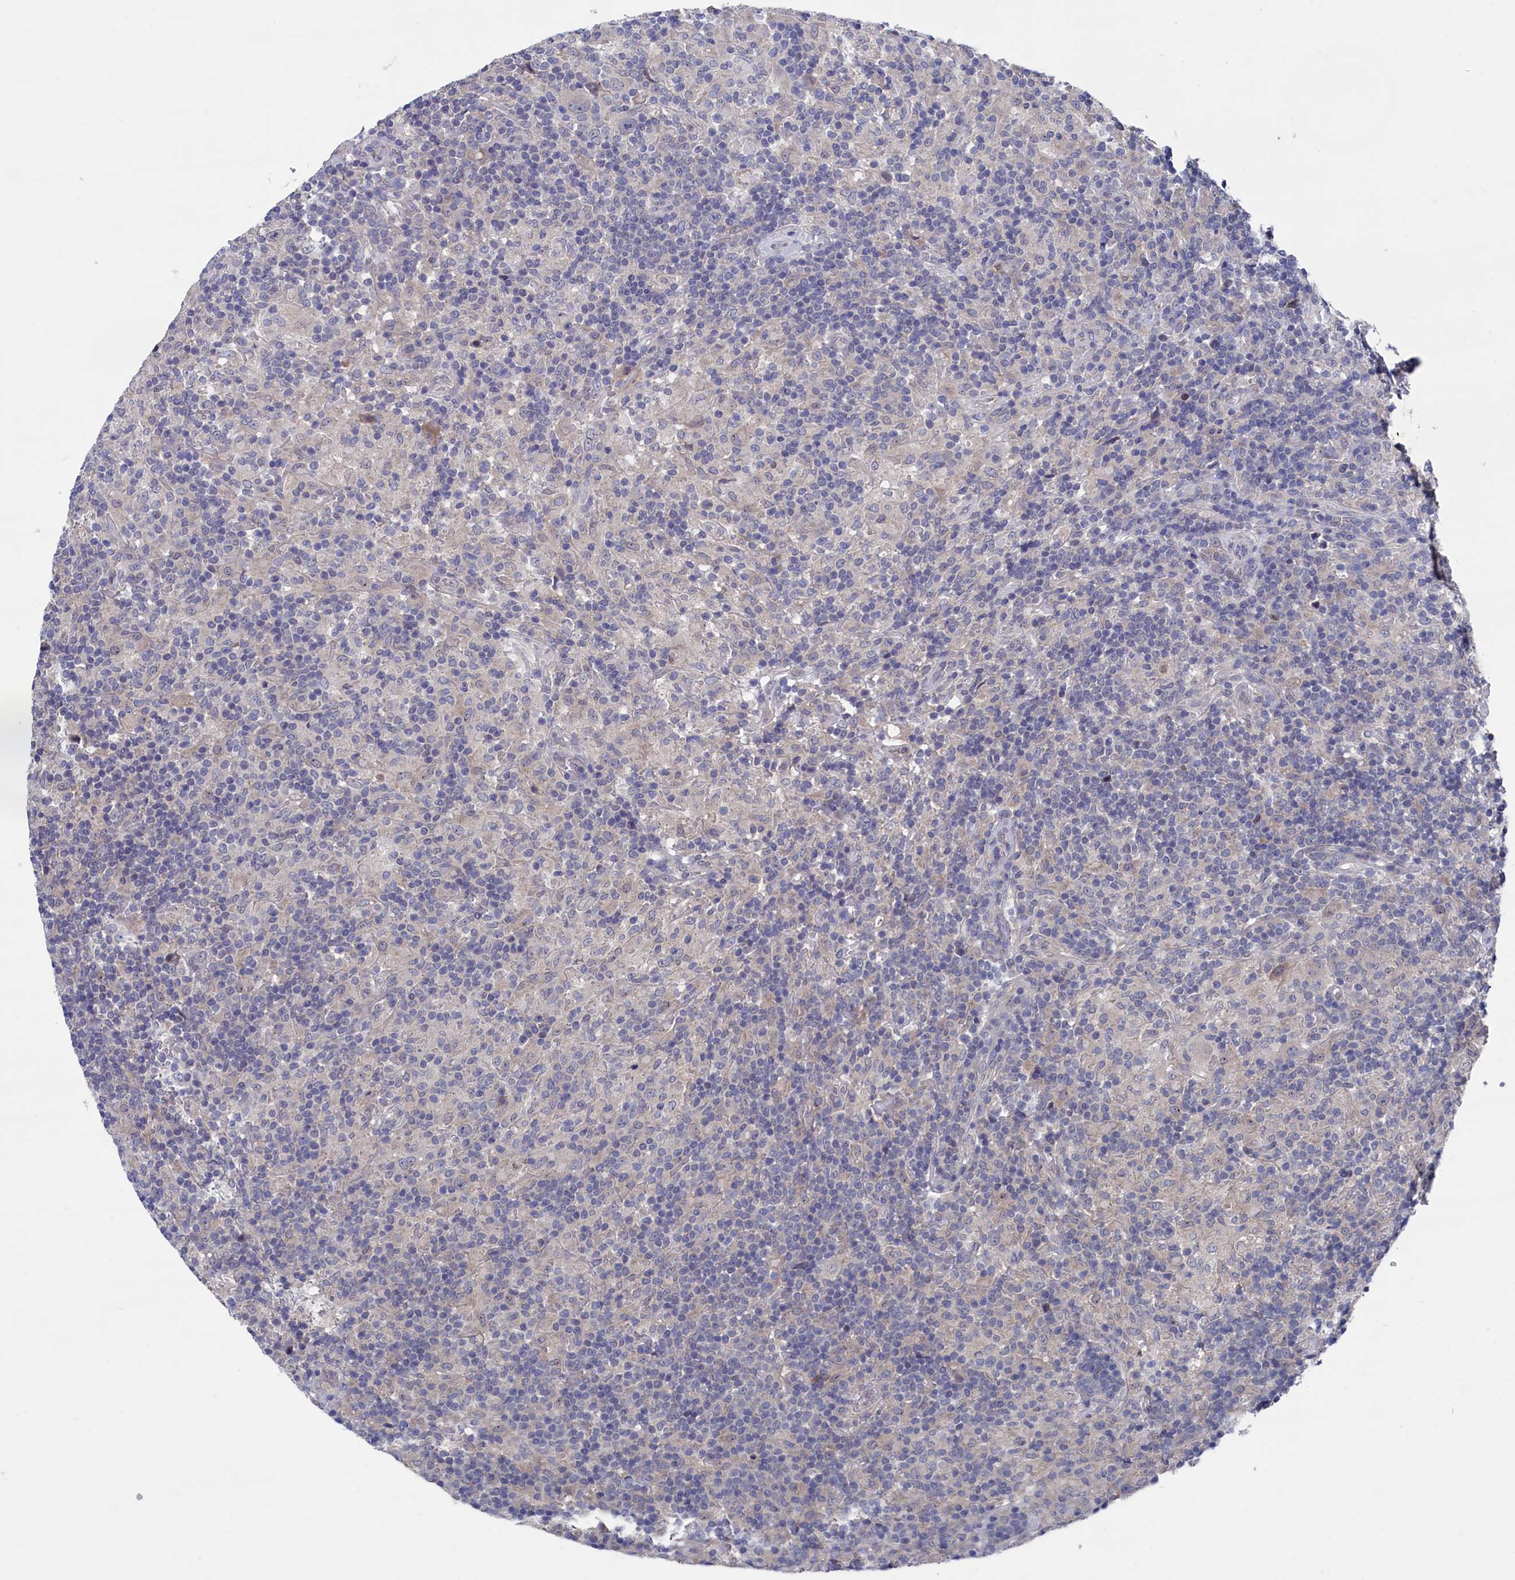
{"staining": {"intensity": "negative", "quantity": "none", "location": "none"}, "tissue": "lymphoma", "cell_type": "Tumor cells", "image_type": "cancer", "snomed": [{"axis": "morphology", "description": "Hodgkin's disease, NOS"}, {"axis": "topography", "description": "Lymph node"}], "caption": "Micrograph shows no significant protein expression in tumor cells of lymphoma. The staining is performed using DAB brown chromogen with nuclei counter-stained in using hematoxylin.", "gene": "SPATA13", "patient": {"sex": "male", "age": 70}}